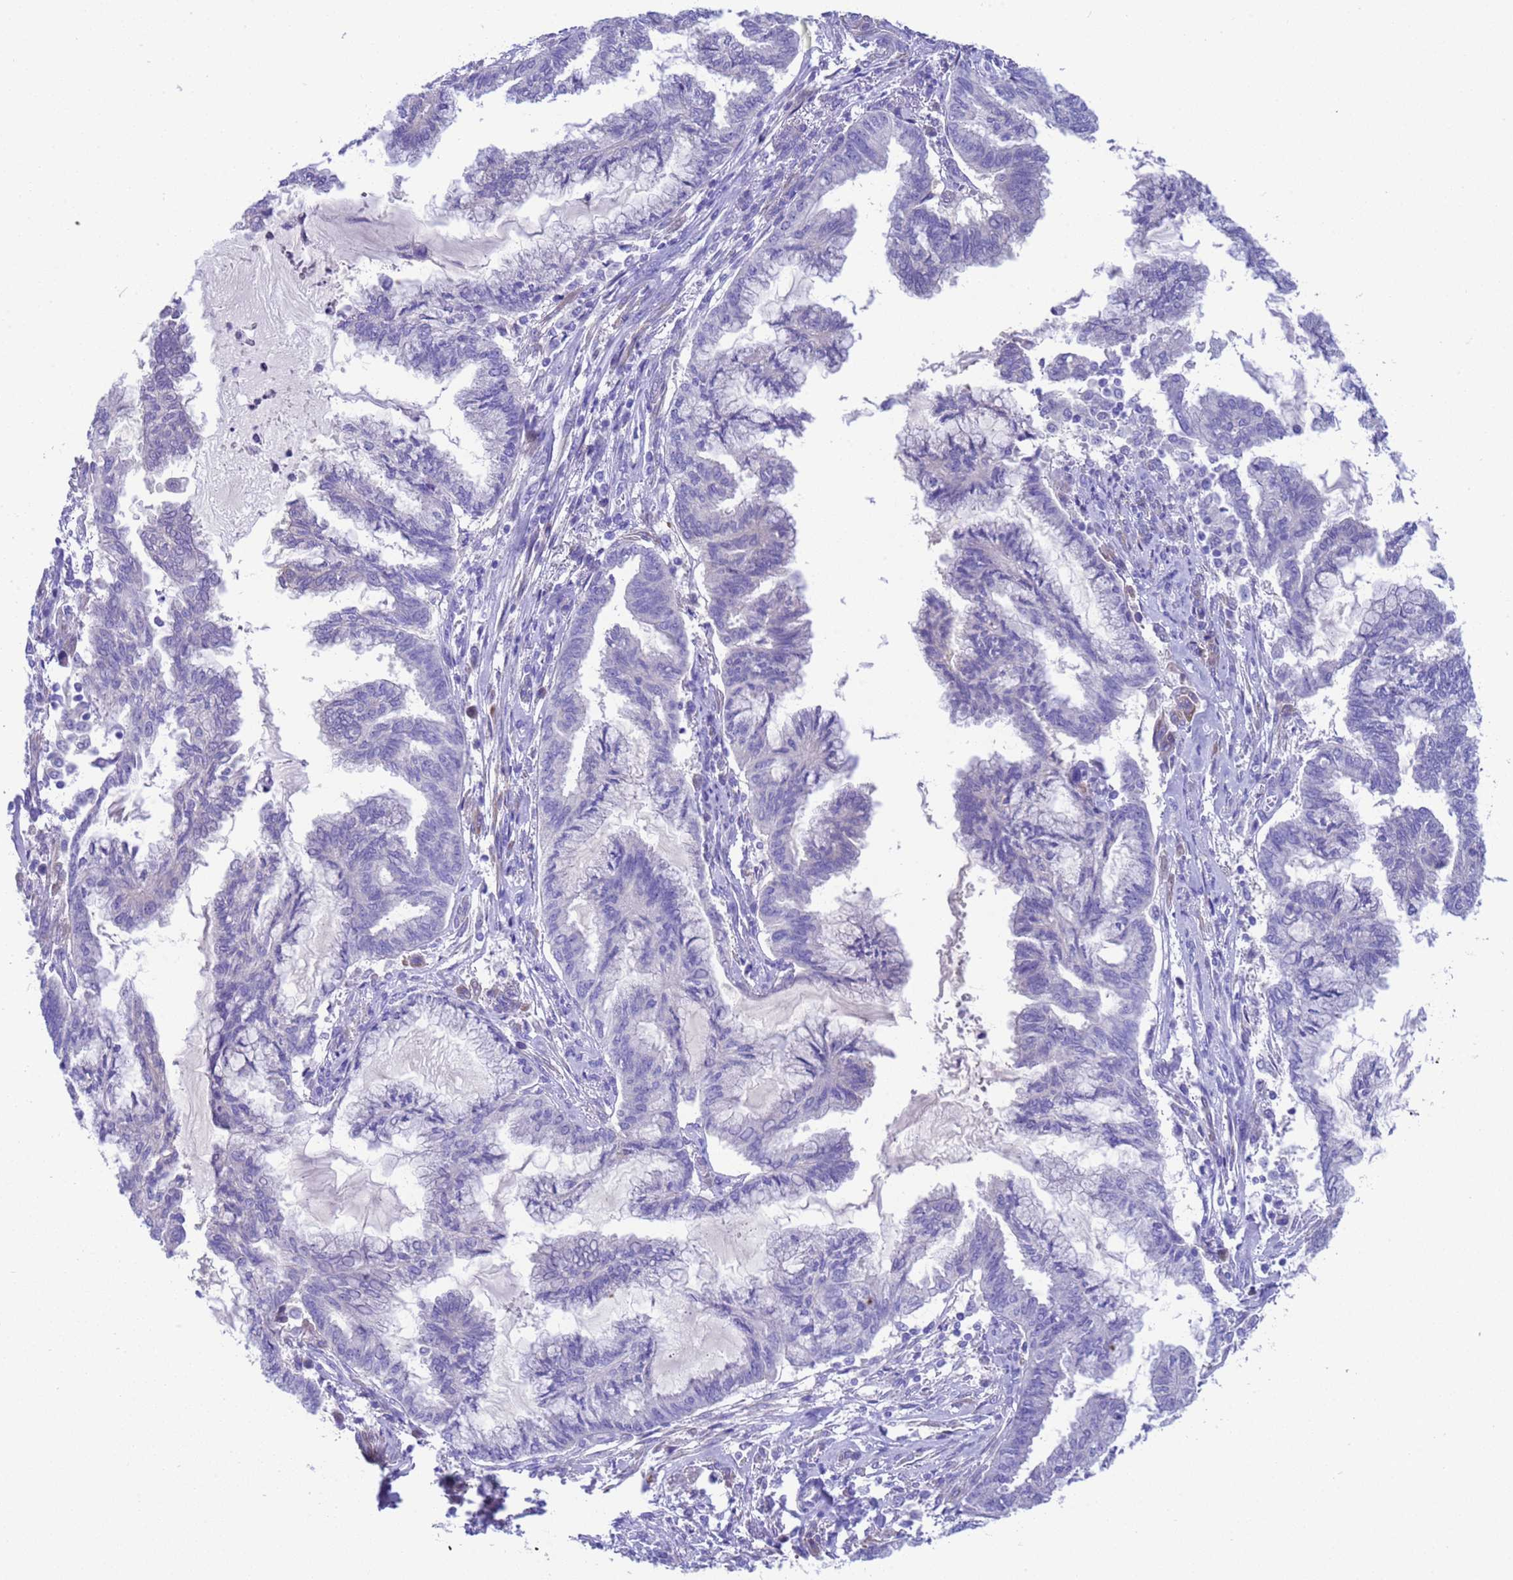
{"staining": {"intensity": "negative", "quantity": "none", "location": "none"}, "tissue": "endometrial cancer", "cell_type": "Tumor cells", "image_type": "cancer", "snomed": [{"axis": "morphology", "description": "Adenocarcinoma, NOS"}, {"axis": "topography", "description": "Endometrium"}], "caption": "High magnification brightfield microscopy of endometrial adenocarcinoma stained with DAB (brown) and counterstained with hematoxylin (blue): tumor cells show no significant positivity.", "gene": "USP38", "patient": {"sex": "female", "age": 86}}